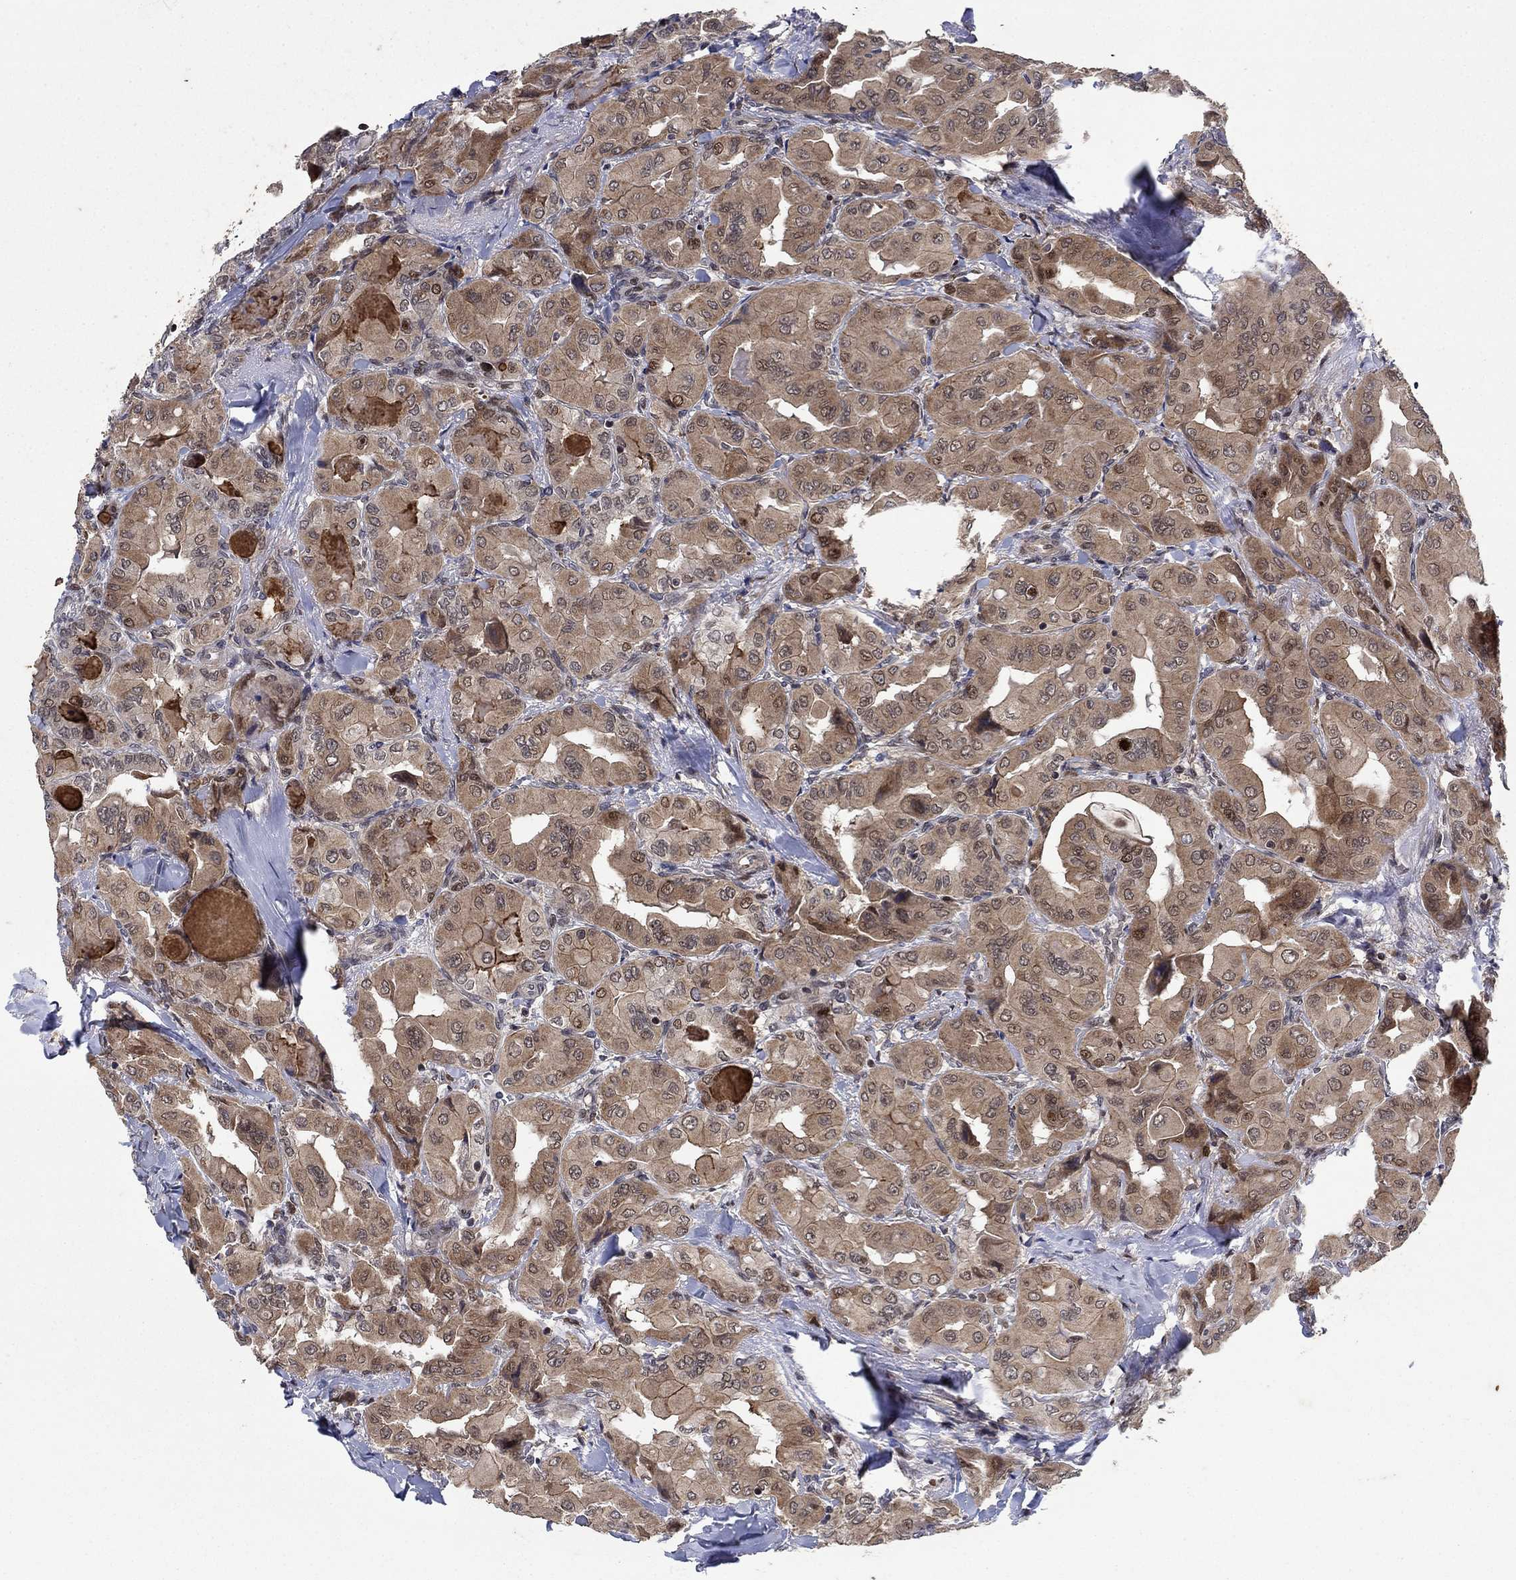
{"staining": {"intensity": "weak", "quantity": ">75%", "location": "cytoplasmic/membranous"}, "tissue": "thyroid cancer", "cell_type": "Tumor cells", "image_type": "cancer", "snomed": [{"axis": "morphology", "description": "Normal tissue, NOS"}, {"axis": "morphology", "description": "Papillary adenocarcinoma, NOS"}, {"axis": "topography", "description": "Thyroid gland"}], "caption": "Immunohistochemical staining of thyroid cancer (papillary adenocarcinoma) reveals weak cytoplasmic/membranous protein expression in about >75% of tumor cells.", "gene": "PRICKLE4", "patient": {"sex": "female", "age": 66}}